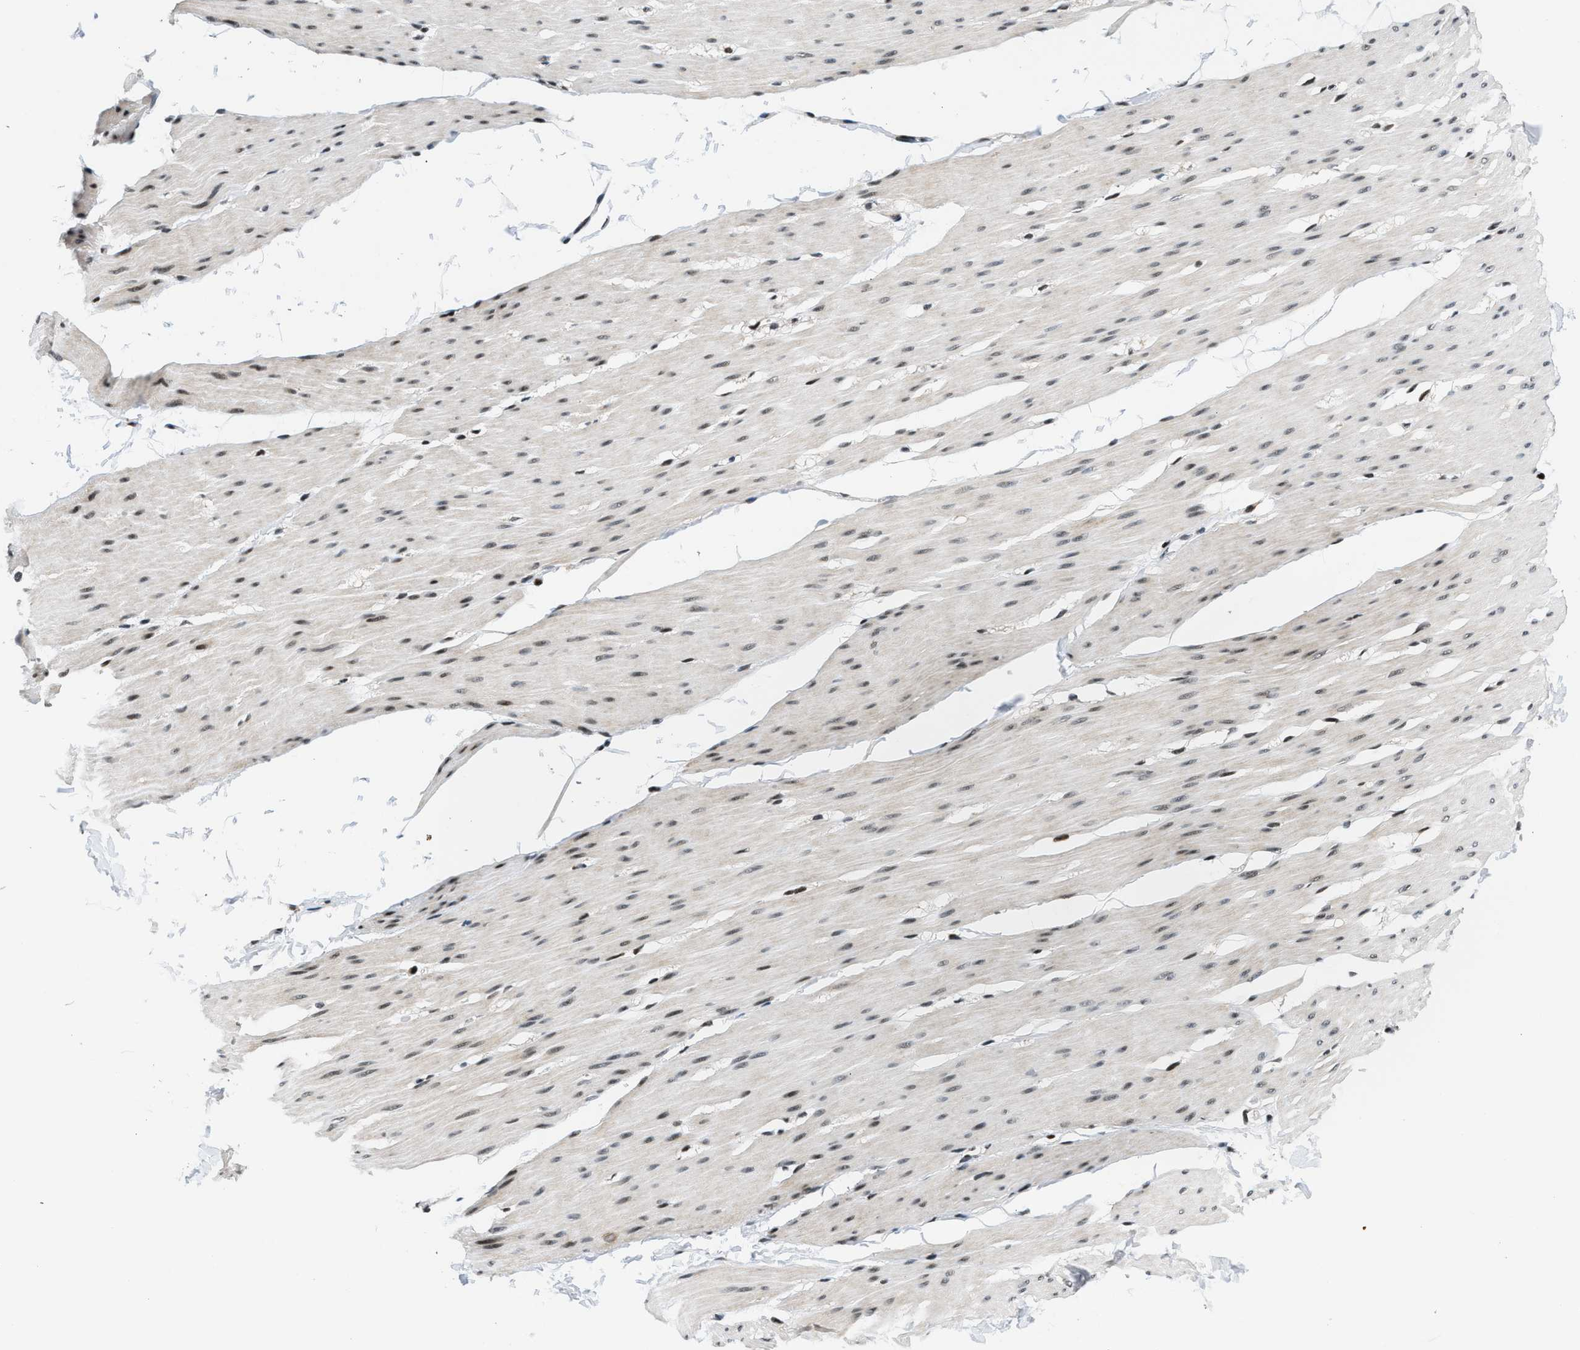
{"staining": {"intensity": "moderate", "quantity": "25%-75%", "location": "nuclear"}, "tissue": "smooth muscle", "cell_type": "Smooth muscle cells", "image_type": "normal", "snomed": [{"axis": "morphology", "description": "Normal tissue, NOS"}, {"axis": "topography", "description": "Smooth muscle"}, {"axis": "topography", "description": "Colon"}], "caption": "This image reveals immunohistochemistry (IHC) staining of benign human smooth muscle, with medium moderate nuclear expression in about 25%-75% of smooth muscle cells.", "gene": "KDM3B", "patient": {"sex": "male", "age": 67}}